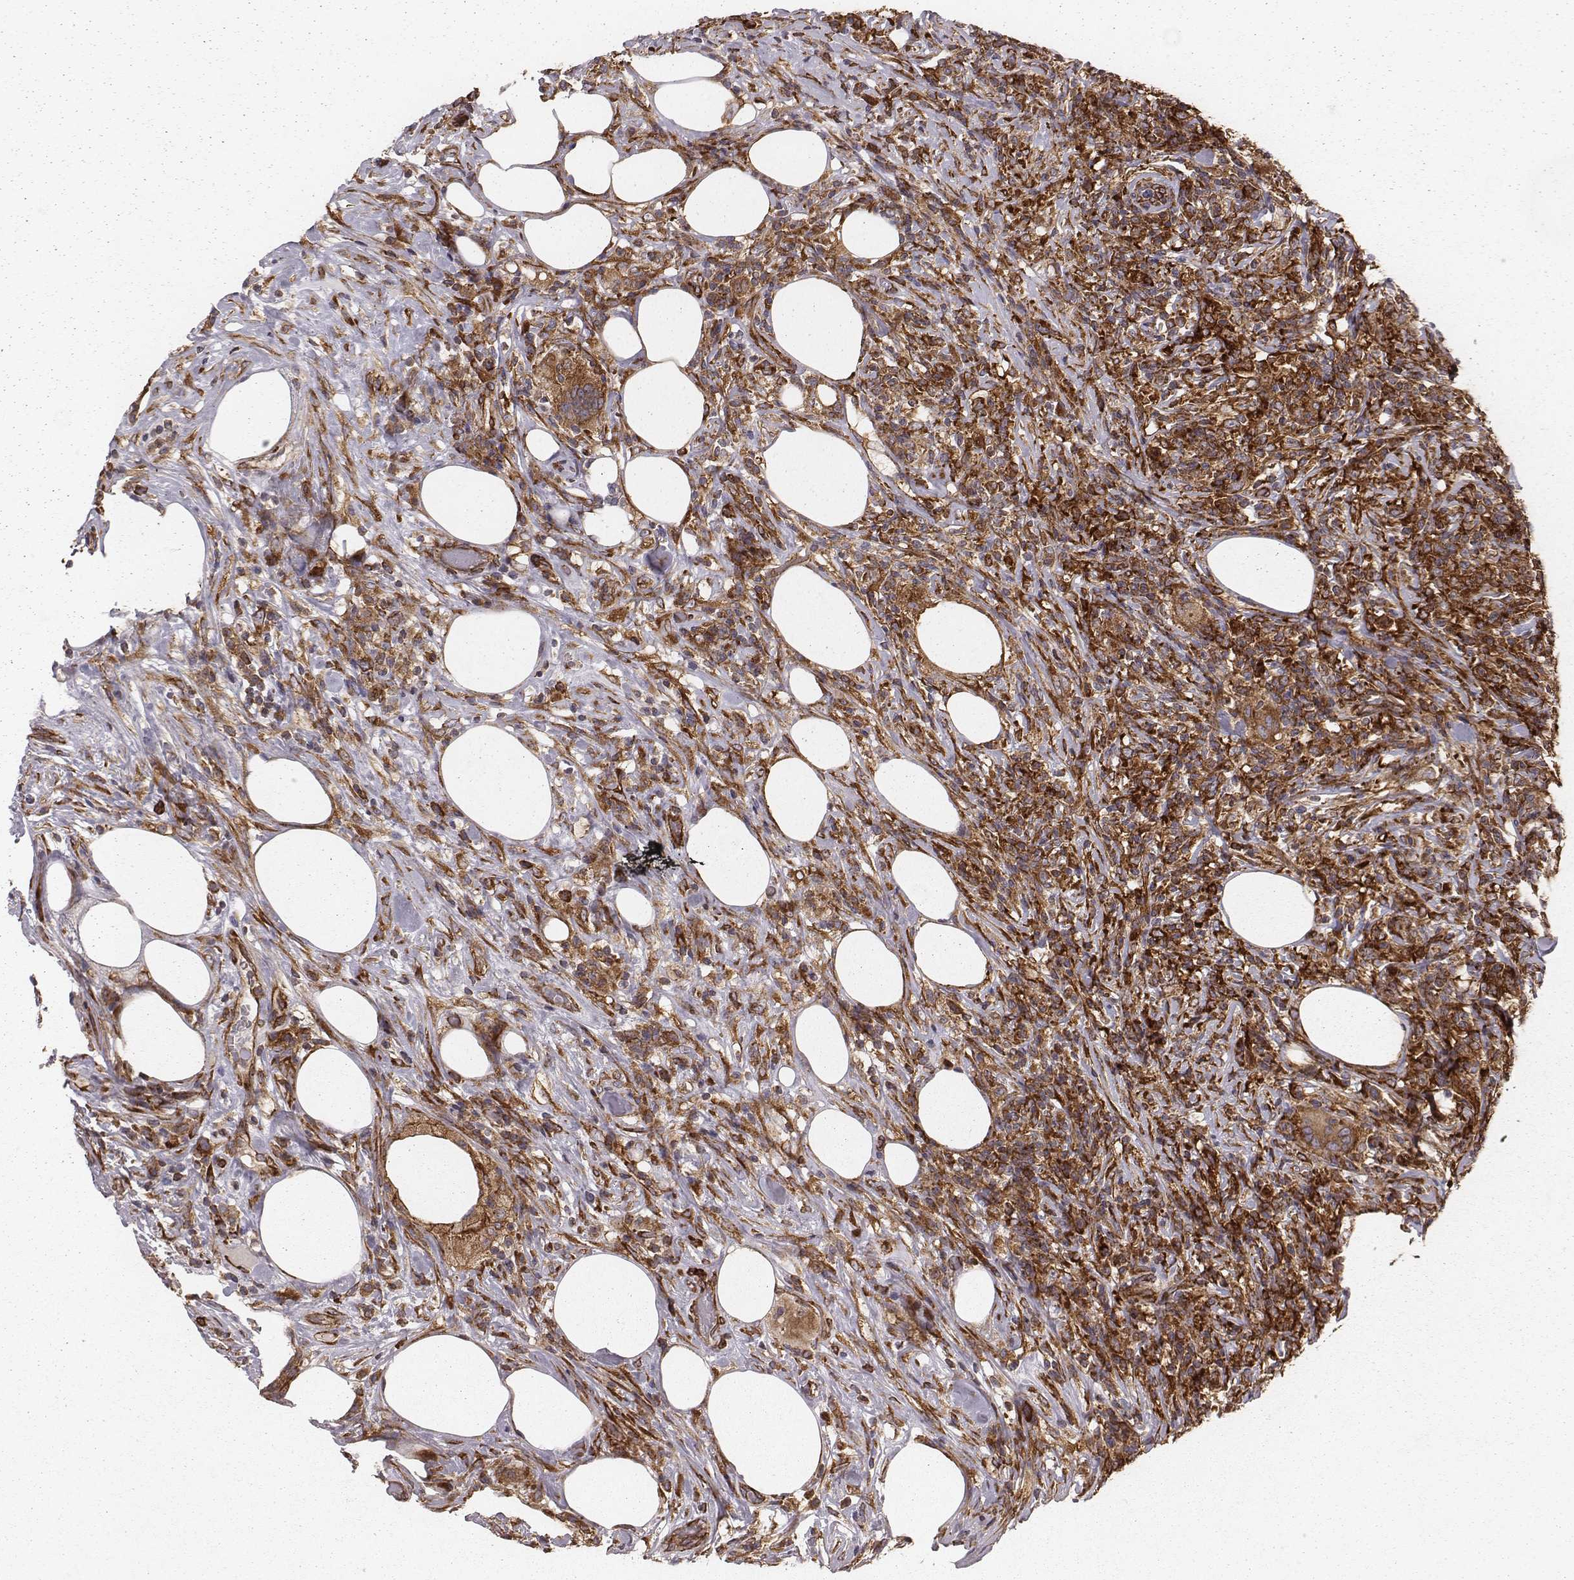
{"staining": {"intensity": "strong", "quantity": ">75%", "location": "cytoplasmic/membranous"}, "tissue": "lymphoma", "cell_type": "Tumor cells", "image_type": "cancer", "snomed": [{"axis": "morphology", "description": "Malignant lymphoma, non-Hodgkin's type, High grade"}, {"axis": "topography", "description": "Lymph node"}], "caption": "Immunohistochemical staining of human high-grade malignant lymphoma, non-Hodgkin's type shows high levels of strong cytoplasmic/membranous protein staining in about >75% of tumor cells.", "gene": "TXLNA", "patient": {"sex": "female", "age": 84}}